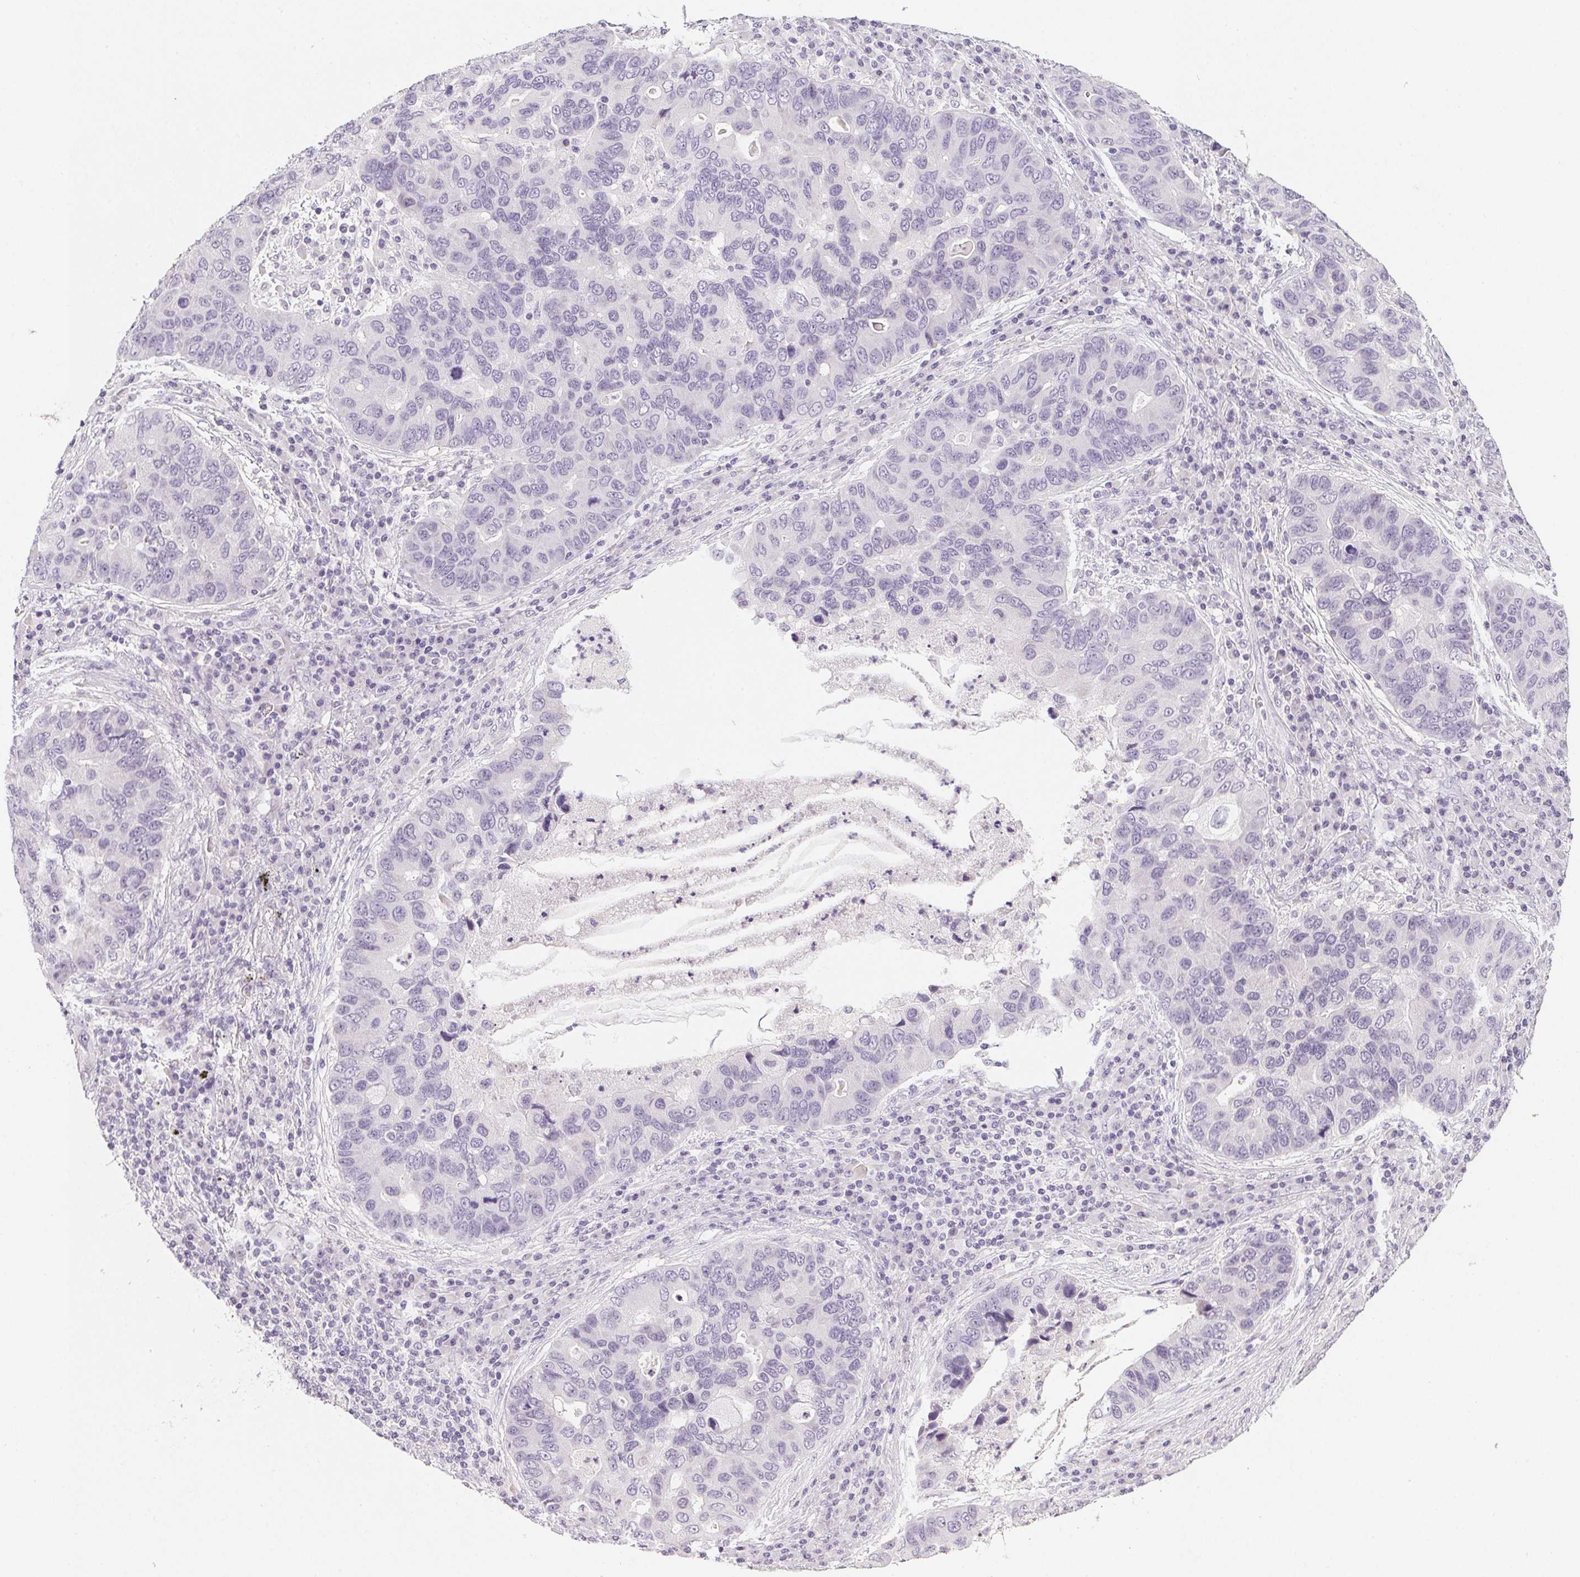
{"staining": {"intensity": "negative", "quantity": "none", "location": "none"}, "tissue": "lung cancer", "cell_type": "Tumor cells", "image_type": "cancer", "snomed": [{"axis": "morphology", "description": "Adenocarcinoma, NOS"}, {"axis": "morphology", "description": "Adenocarcinoma, metastatic, NOS"}, {"axis": "topography", "description": "Lymph node"}, {"axis": "topography", "description": "Lung"}], "caption": "Immunohistochemical staining of adenocarcinoma (lung) displays no significant expression in tumor cells.", "gene": "PPY", "patient": {"sex": "female", "age": 54}}